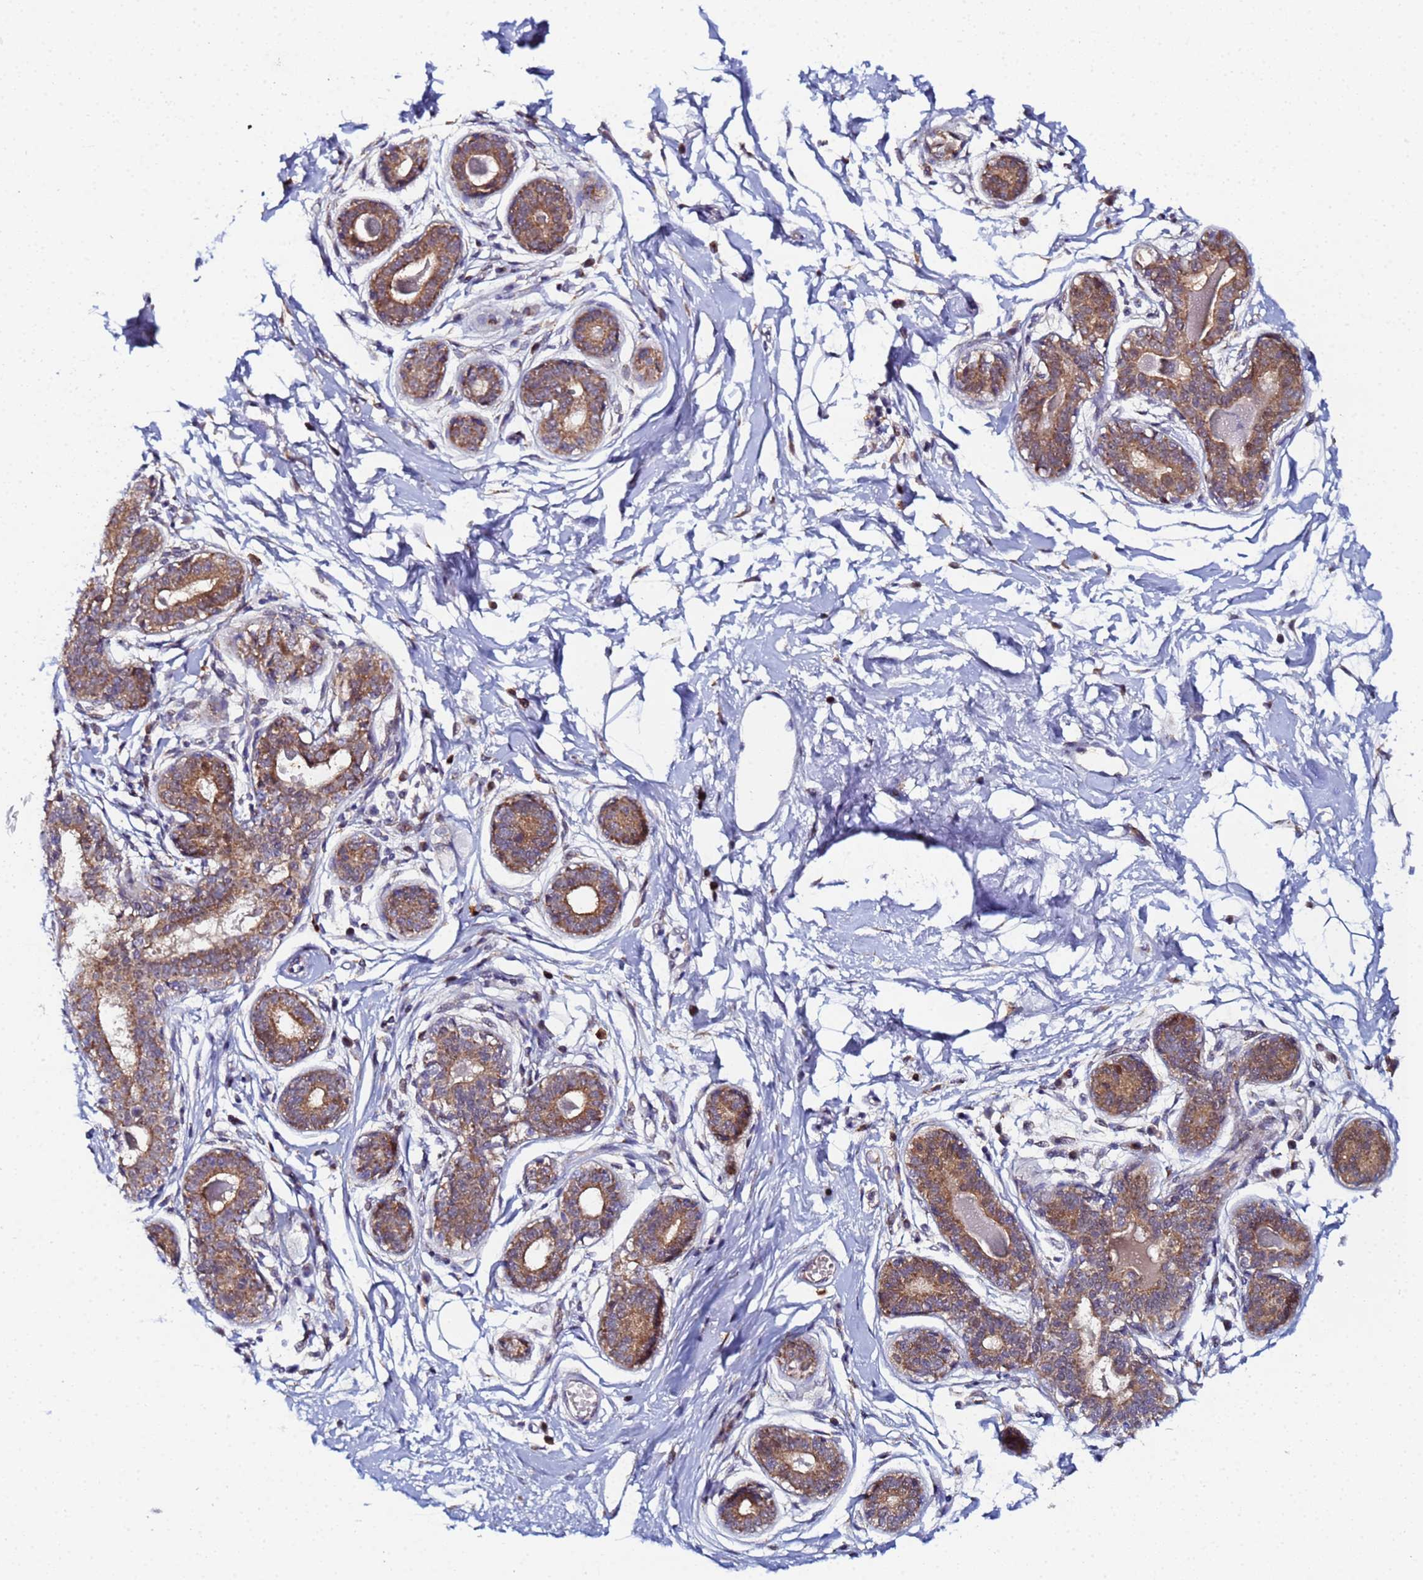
{"staining": {"intensity": "negative", "quantity": "none", "location": "none"}, "tissue": "breast", "cell_type": "Adipocytes", "image_type": "normal", "snomed": [{"axis": "morphology", "description": "Normal tissue, NOS"}, {"axis": "topography", "description": "Breast"}], "caption": "Immunohistochemistry of normal human breast shows no positivity in adipocytes. Brightfield microscopy of IHC stained with DAB (brown) and hematoxylin (blue), captured at high magnification.", "gene": "CCDC127", "patient": {"sex": "female", "age": 45}}